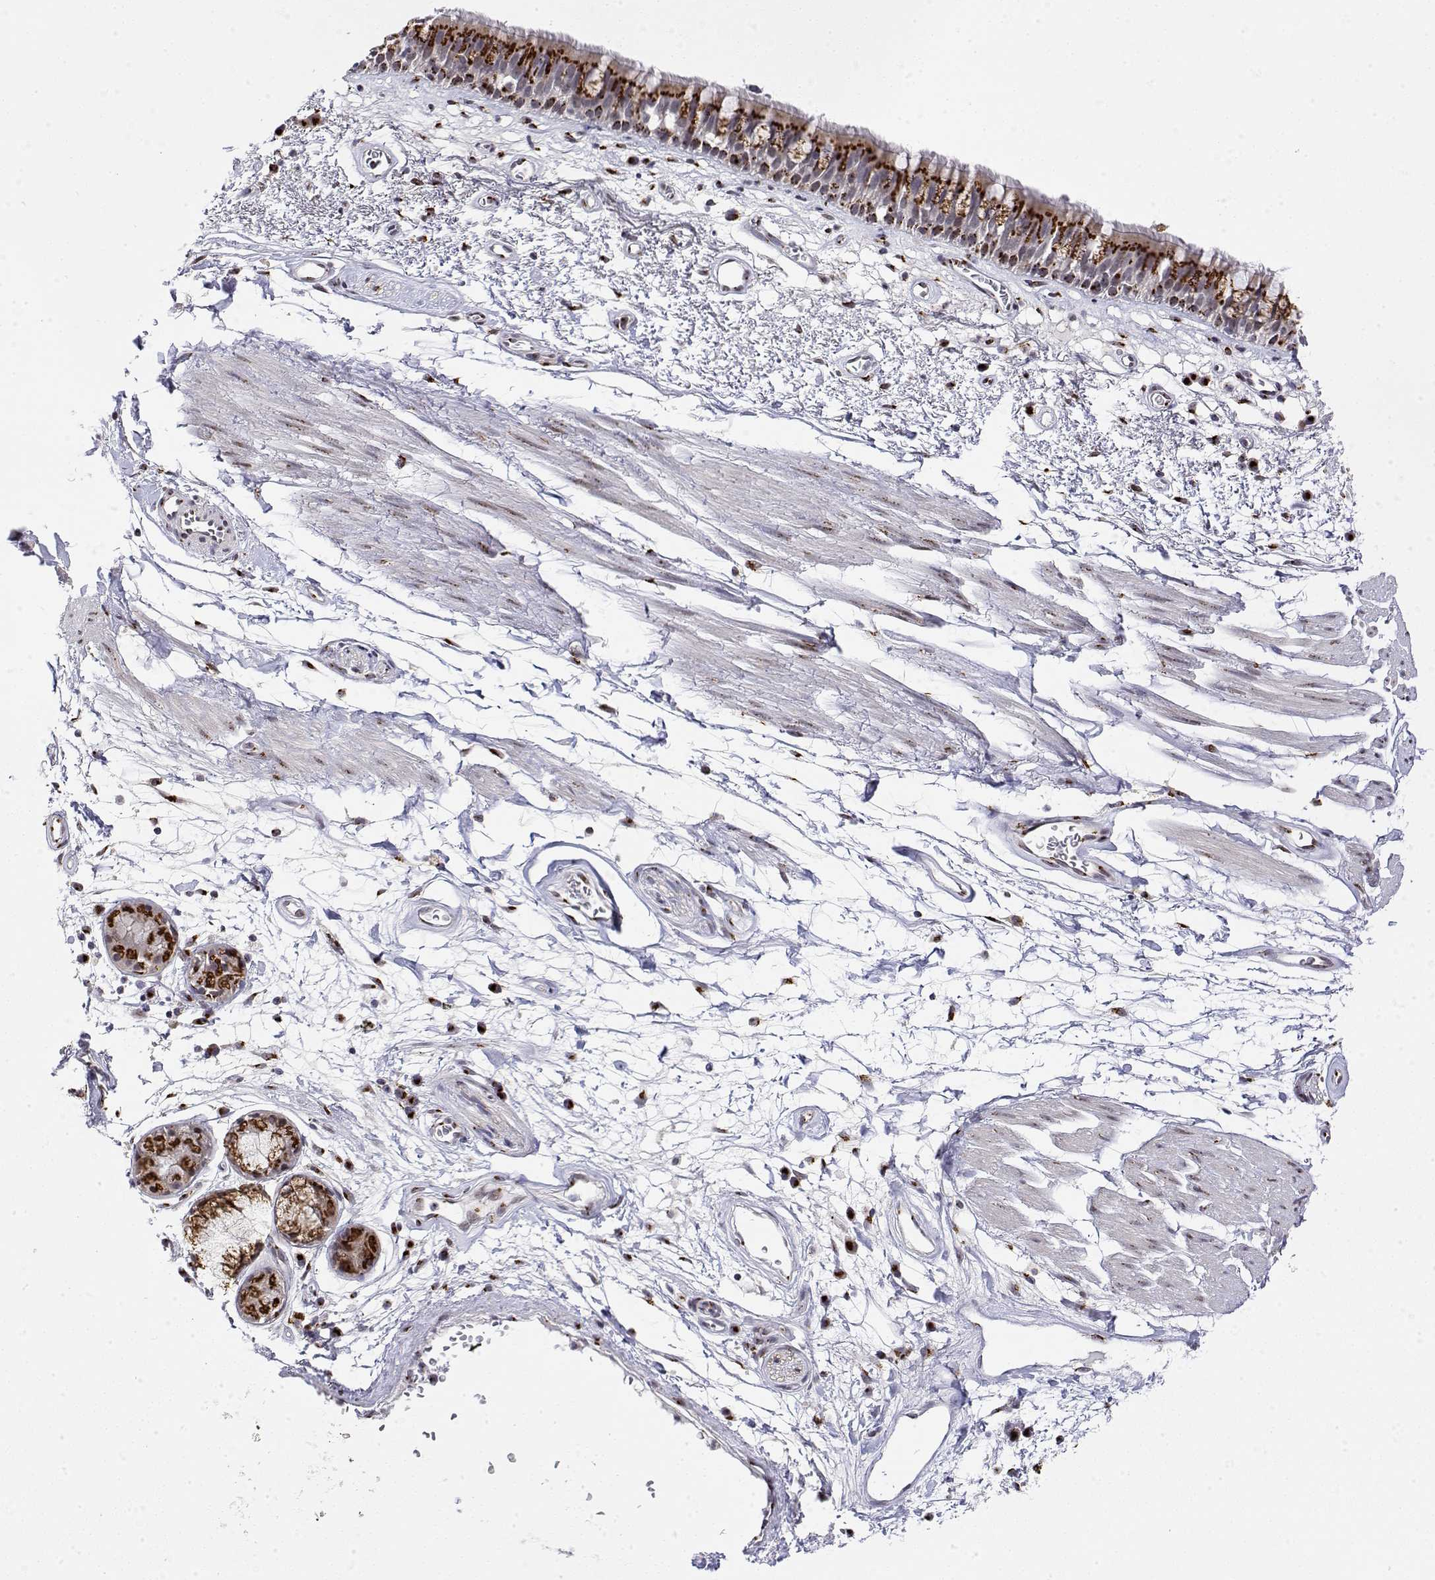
{"staining": {"intensity": "strong", "quantity": ">75%", "location": "cytoplasmic/membranous"}, "tissue": "bronchus", "cell_type": "Respiratory epithelial cells", "image_type": "normal", "snomed": [{"axis": "morphology", "description": "Normal tissue, NOS"}, {"axis": "morphology", "description": "Squamous cell carcinoma, NOS"}, {"axis": "topography", "description": "Cartilage tissue"}, {"axis": "topography", "description": "Bronchus"}, {"axis": "topography", "description": "Lung"}], "caption": "There is high levels of strong cytoplasmic/membranous positivity in respiratory epithelial cells of unremarkable bronchus, as demonstrated by immunohistochemical staining (brown color).", "gene": "YIPF3", "patient": {"sex": "male", "age": 66}}